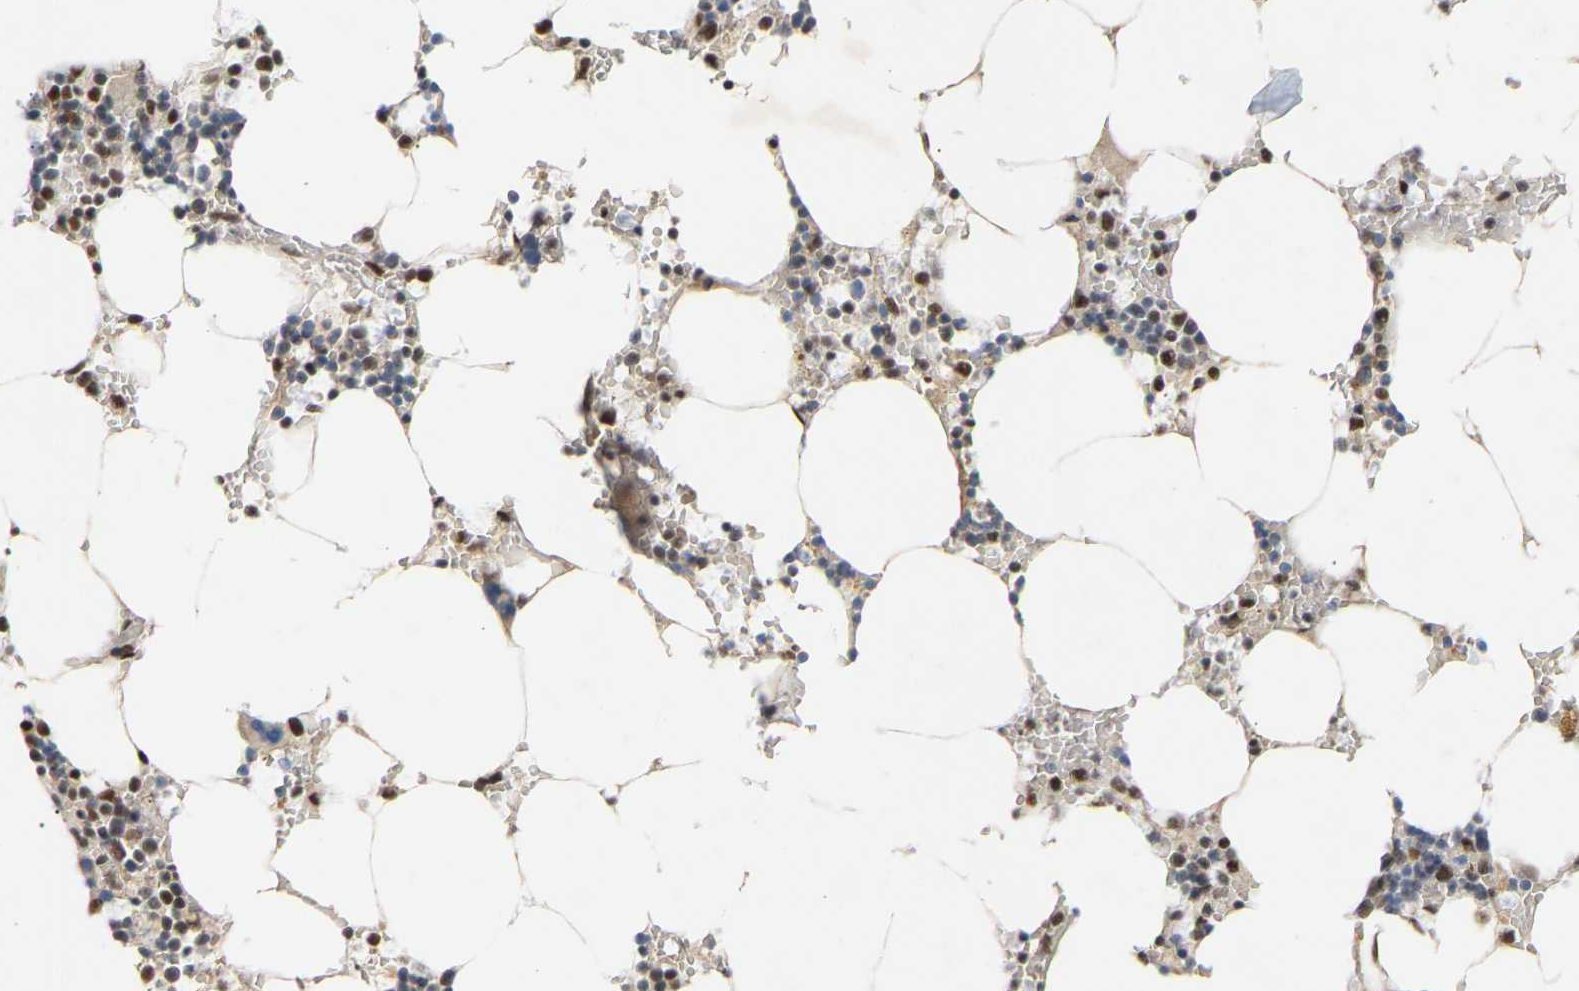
{"staining": {"intensity": "moderate", "quantity": "25%-75%", "location": "nuclear"}, "tissue": "bone marrow", "cell_type": "Hematopoietic cells", "image_type": "normal", "snomed": [{"axis": "morphology", "description": "Normal tissue, NOS"}, {"axis": "topography", "description": "Bone marrow"}], "caption": "Brown immunohistochemical staining in unremarkable bone marrow demonstrates moderate nuclear staining in approximately 25%-75% of hematopoietic cells. (DAB (3,3'-diaminobenzidine) = brown stain, brightfield microscopy at high magnification).", "gene": "NELFB", "patient": {"sex": "male", "age": 70}}